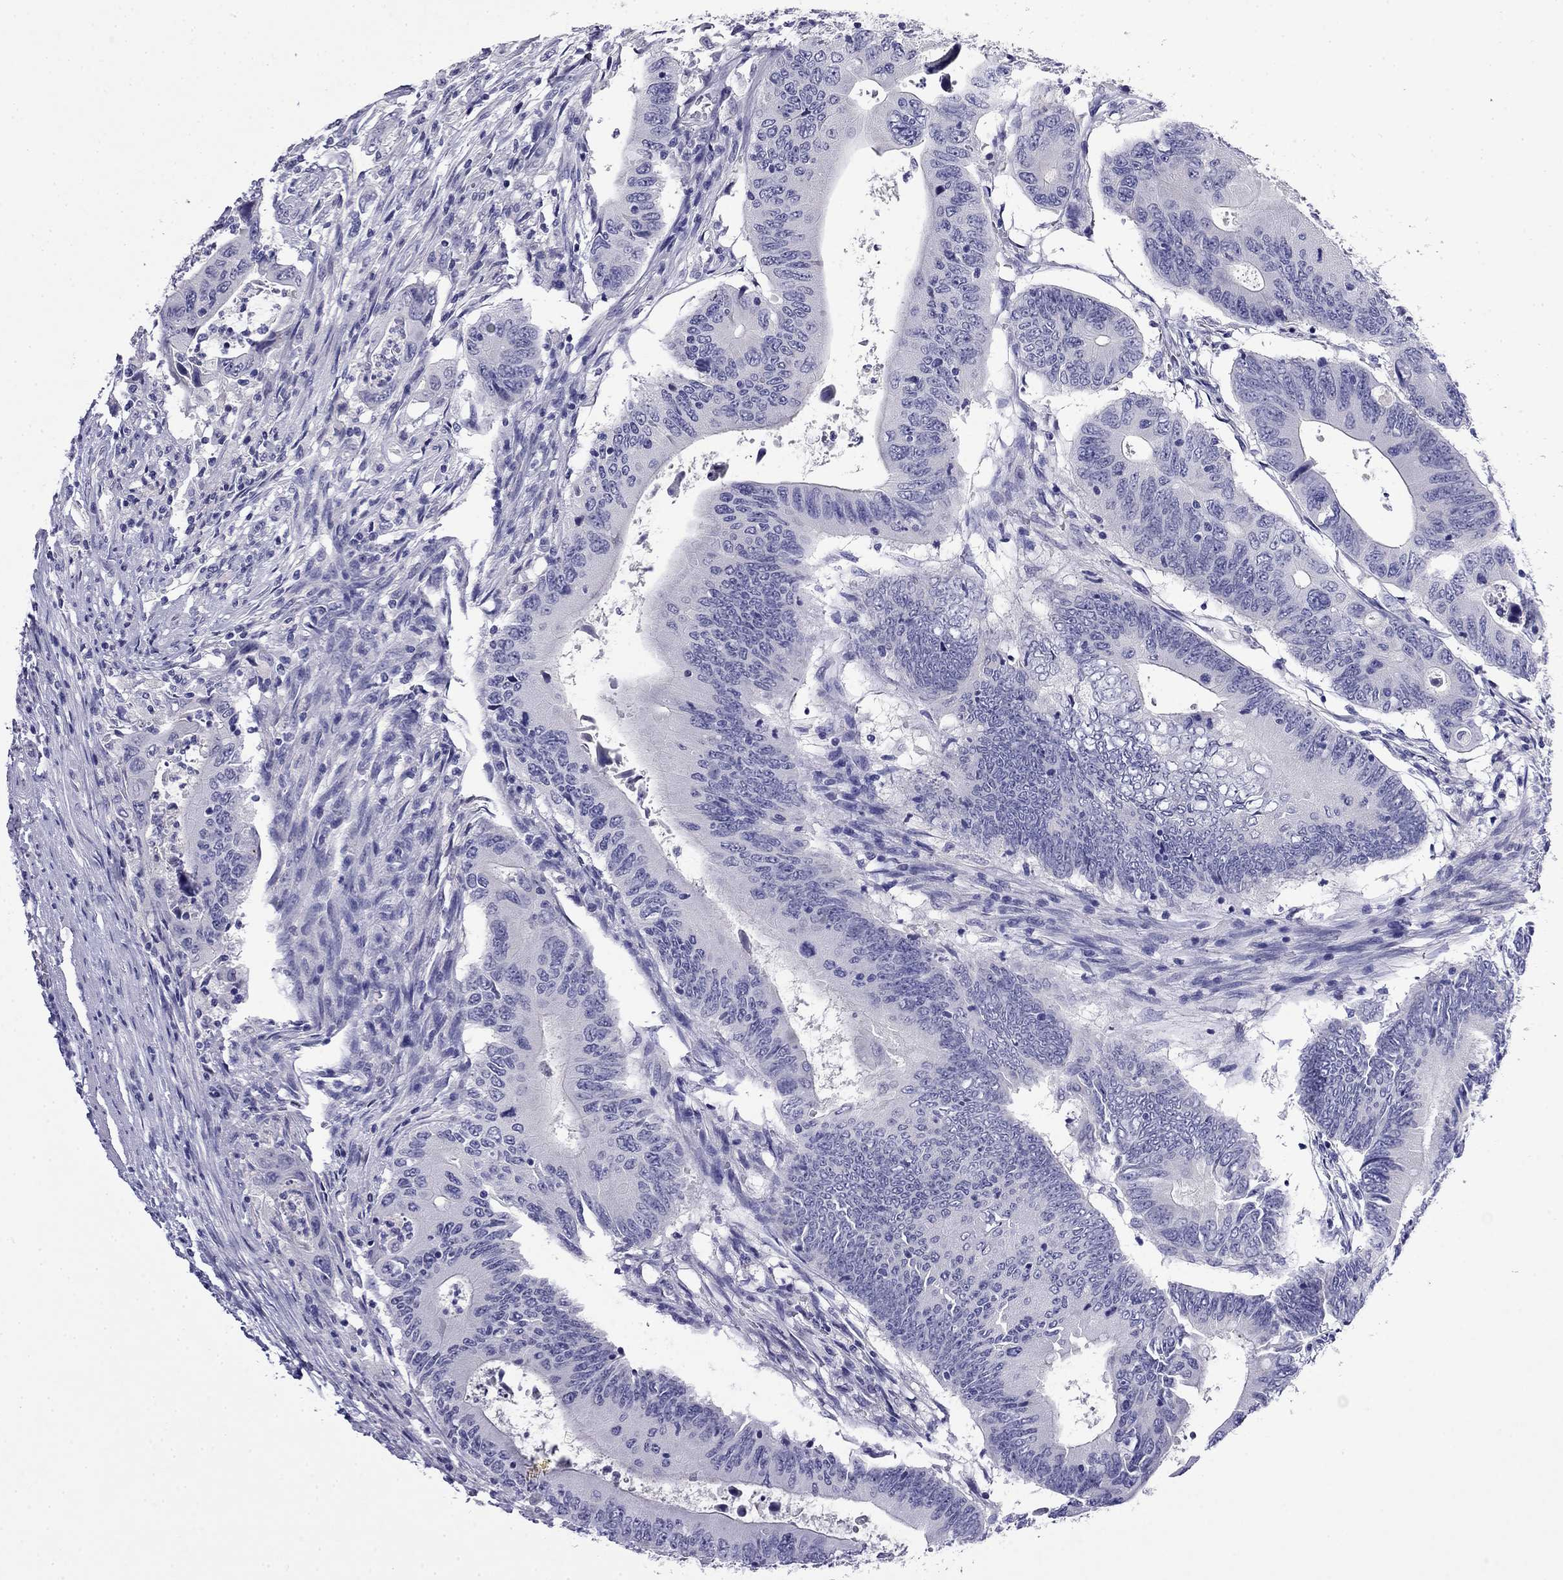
{"staining": {"intensity": "negative", "quantity": "none", "location": "none"}, "tissue": "colorectal cancer", "cell_type": "Tumor cells", "image_type": "cancer", "snomed": [{"axis": "morphology", "description": "Adenocarcinoma, NOS"}, {"axis": "topography", "description": "Colon"}], "caption": "A histopathology image of colorectal adenocarcinoma stained for a protein shows no brown staining in tumor cells. Brightfield microscopy of immunohistochemistry stained with DAB (brown) and hematoxylin (blue), captured at high magnification.", "gene": "MYO15A", "patient": {"sex": "female", "age": 90}}